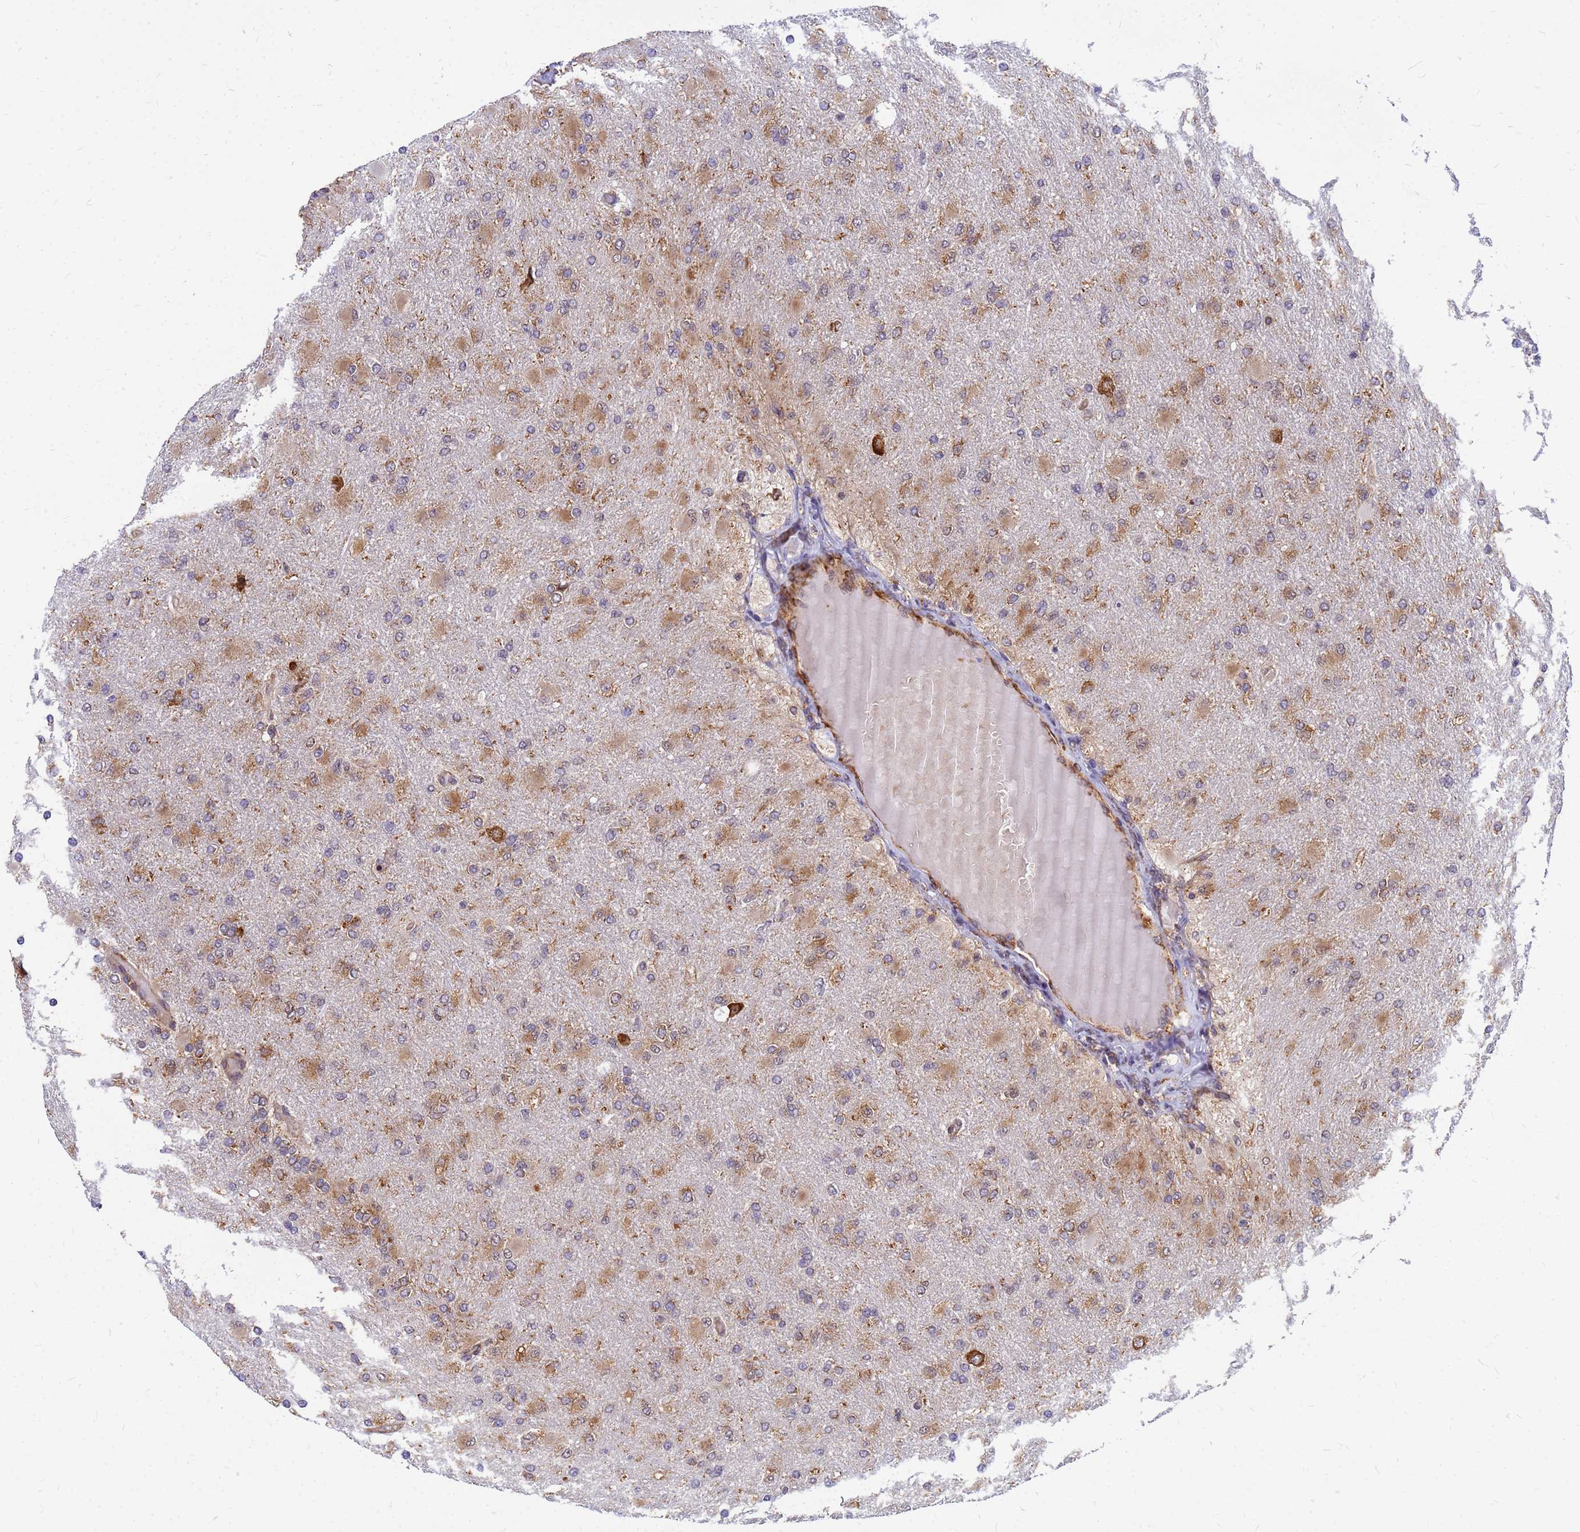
{"staining": {"intensity": "moderate", "quantity": "25%-75%", "location": "cytoplasmic/membranous"}, "tissue": "glioma", "cell_type": "Tumor cells", "image_type": "cancer", "snomed": [{"axis": "morphology", "description": "Glioma, malignant, High grade"}, {"axis": "topography", "description": "Cerebral cortex"}], "caption": "DAB immunohistochemical staining of human malignant high-grade glioma shows moderate cytoplasmic/membranous protein staining in about 25%-75% of tumor cells. (DAB (3,3'-diaminobenzidine) IHC with brightfield microscopy, high magnification).", "gene": "RPL8", "patient": {"sex": "female", "age": 36}}